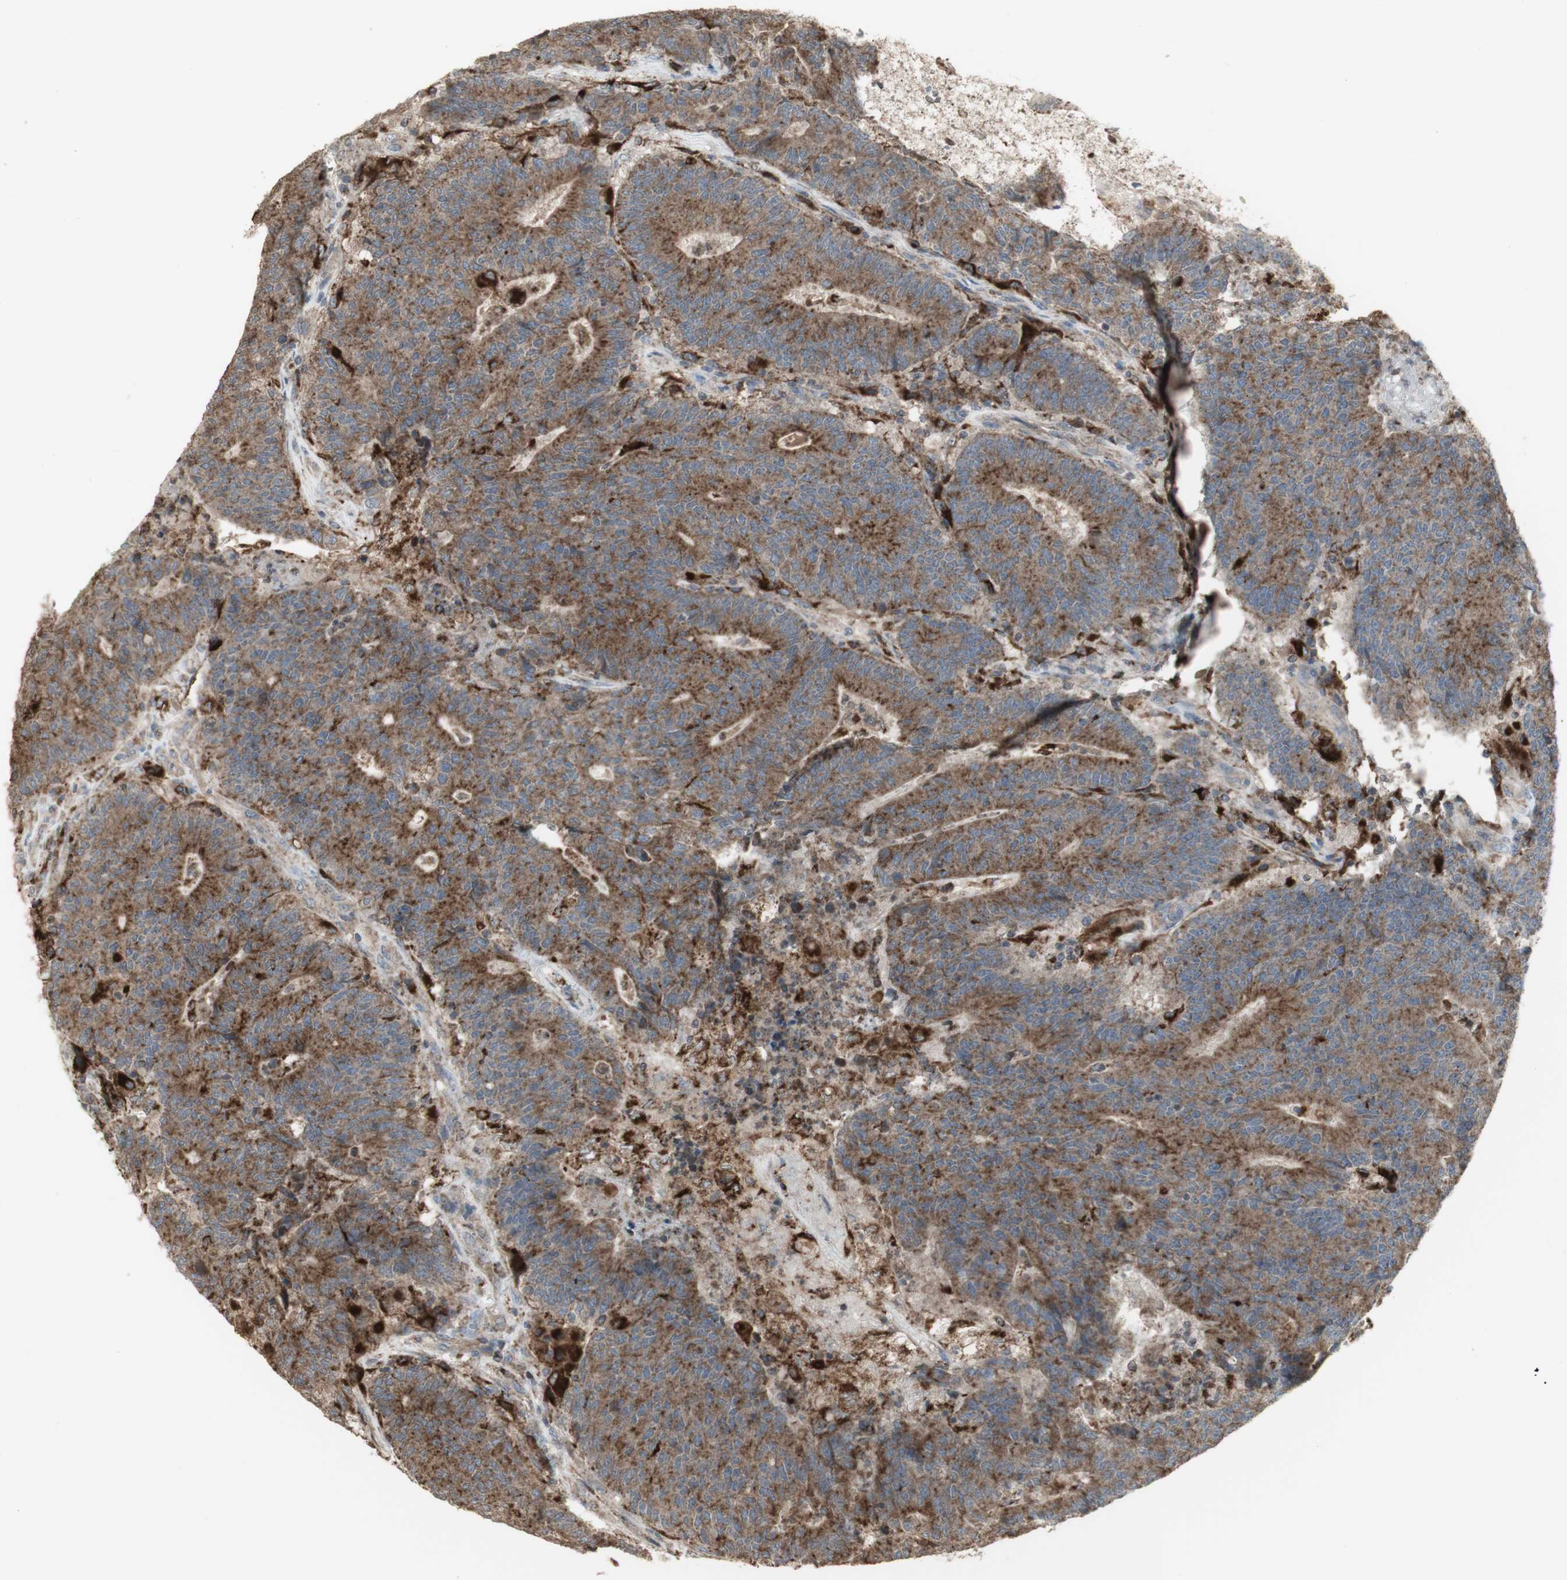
{"staining": {"intensity": "weak", "quantity": ">75%", "location": "cytoplasmic/membranous"}, "tissue": "colorectal cancer", "cell_type": "Tumor cells", "image_type": "cancer", "snomed": [{"axis": "morphology", "description": "Normal tissue, NOS"}, {"axis": "morphology", "description": "Adenocarcinoma, NOS"}, {"axis": "topography", "description": "Colon"}], "caption": "IHC staining of adenocarcinoma (colorectal), which displays low levels of weak cytoplasmic/membranous expression in about >75% of tumor cells indicating weak cytoplasmic/membranous protein staining. The staining was performed using DAB (brown) for protein detection and nuclei were counterstained in hematoxylin (blue).", "gene": "ATP6V1E1", "patient": {"sex": "female", "age": 75}}